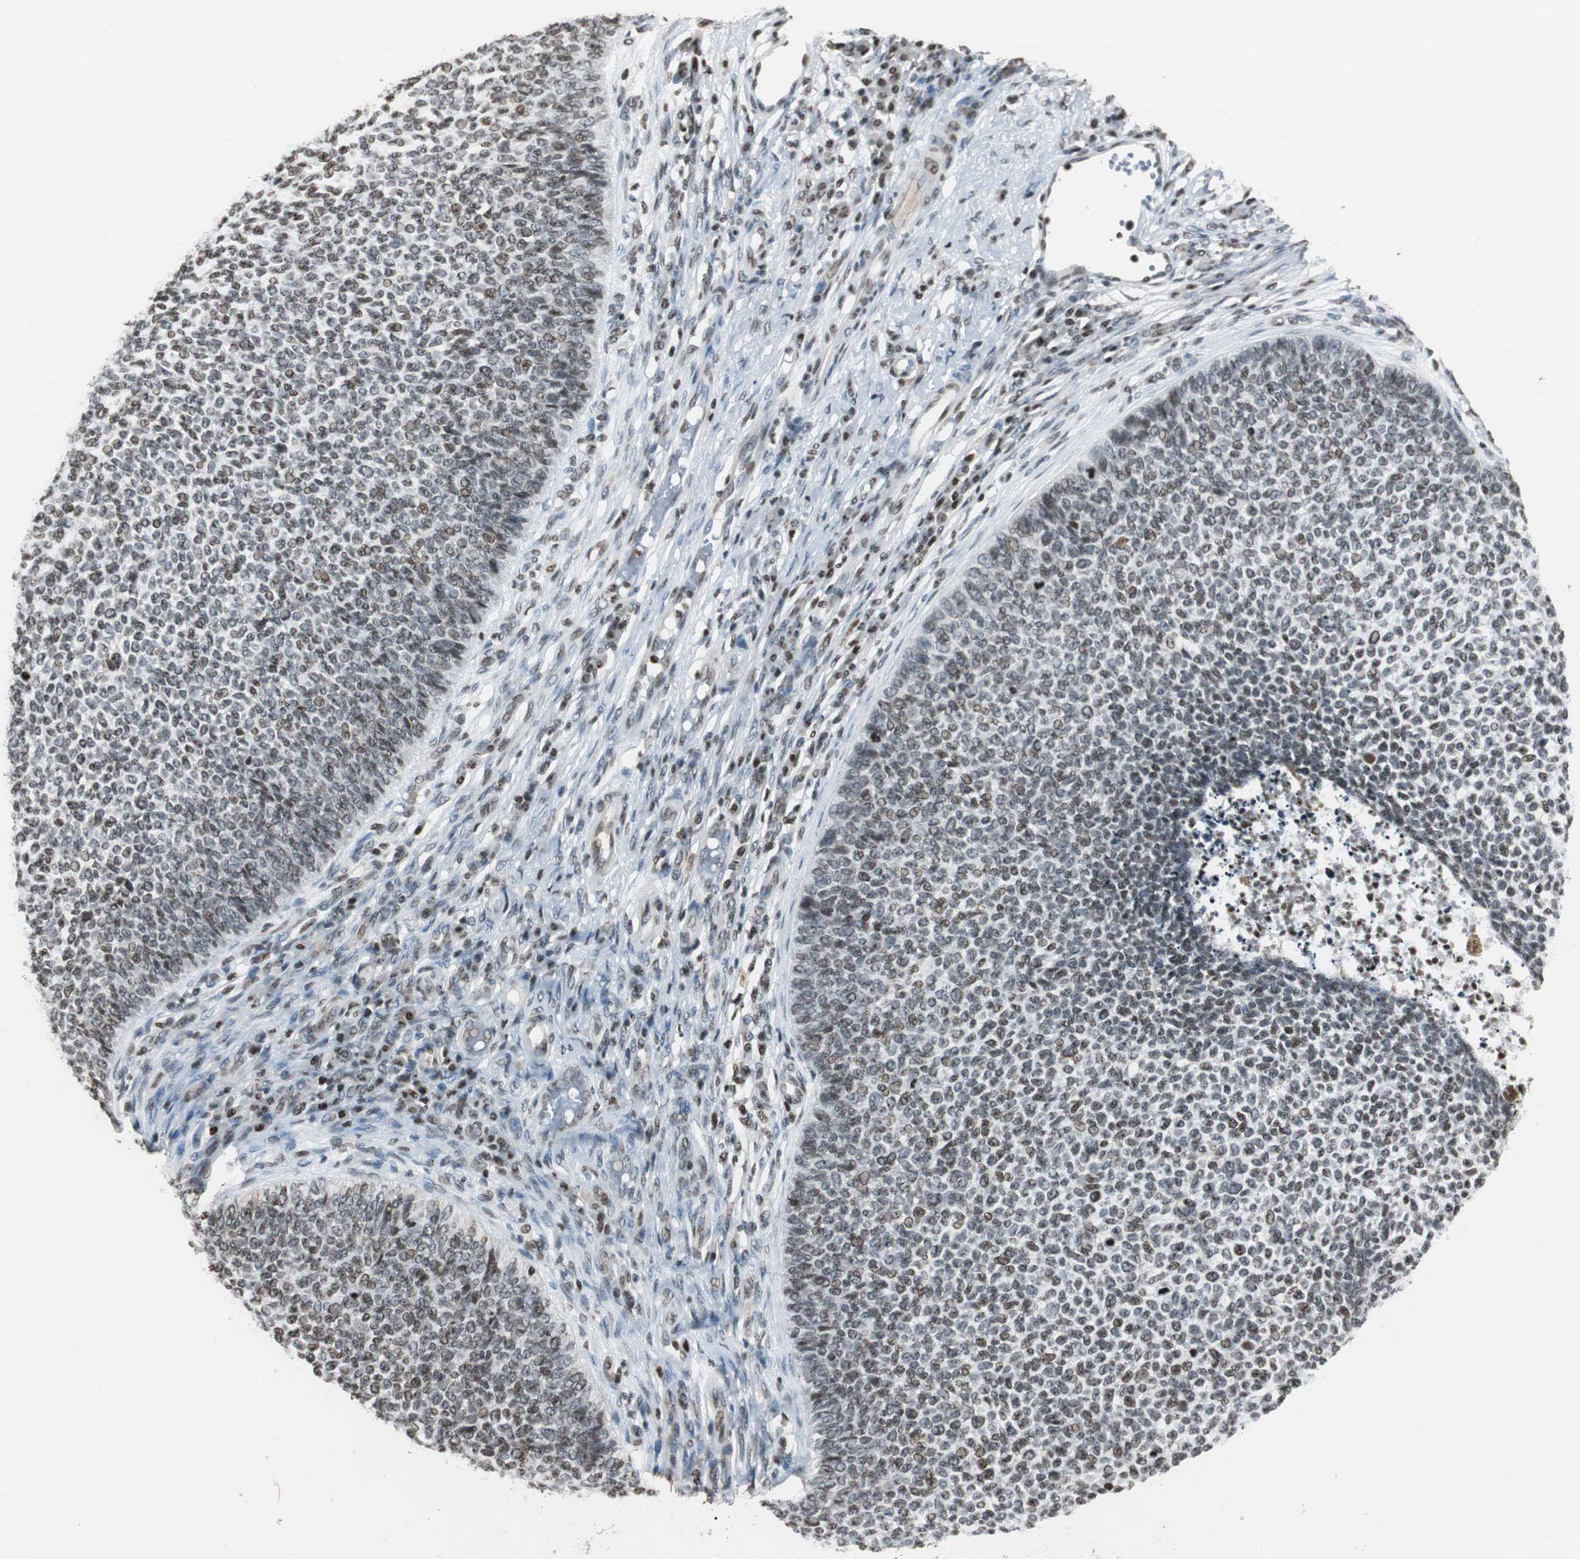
{"staining": {"intensity": "moderate", "quantity": ">75%", "location": "nuclear"}, "tissue": "skin cancer", "cell_type": "Tumor cells", "image_type": "cancer", "snomed": [{"axis": "morphology", "description": "Basal cell carcinoma"}, {"axis": "topography", "description": "Skin"}], "caption": "IHC of skin cancer (basal cell carcinoma) demonstrates medium levels of moderate nuclear positivity in about >75% of tumor cells.", "gene": "PAXIP1", "patient": {"sex": "female", "age": 84}}